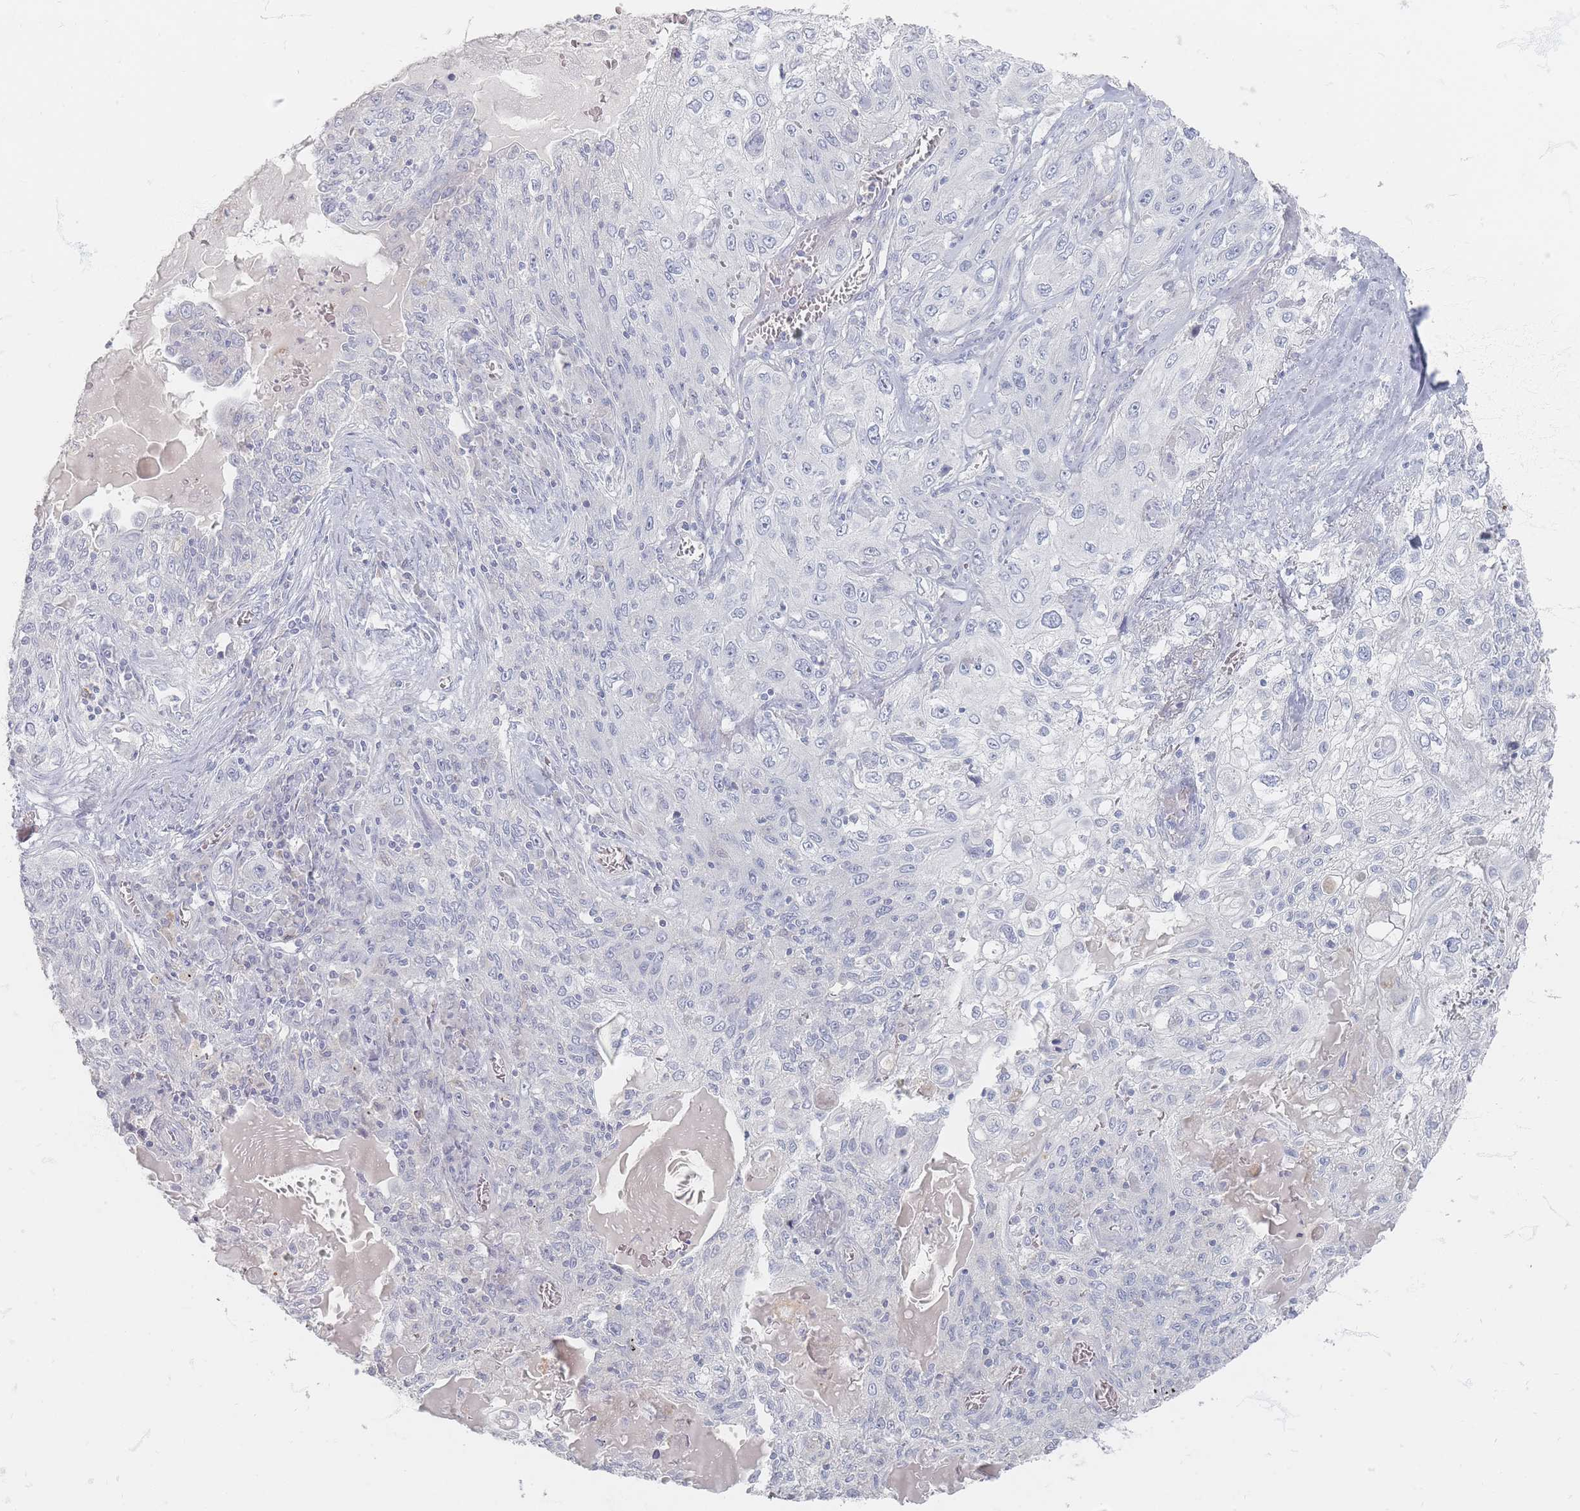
{"staining": {"intensity": "negative", "quantity": "none", "location": "none"}, "tissue": "lung cancer", "cell_type": "Tumor cells", "image_type": "cancer", "snomed": [{"axis": "morphology", "description": "Squamous cell carcinoma, NOS"}, {"axis": "topography", "description": "Lung"}], "caption": "Lung cancer (squamous cell carcinoma) stained for a protein using IHC demonstrates no expression tumor cells.", "gene": "CD37", "patient": {"sex": "female", "age": 69}}